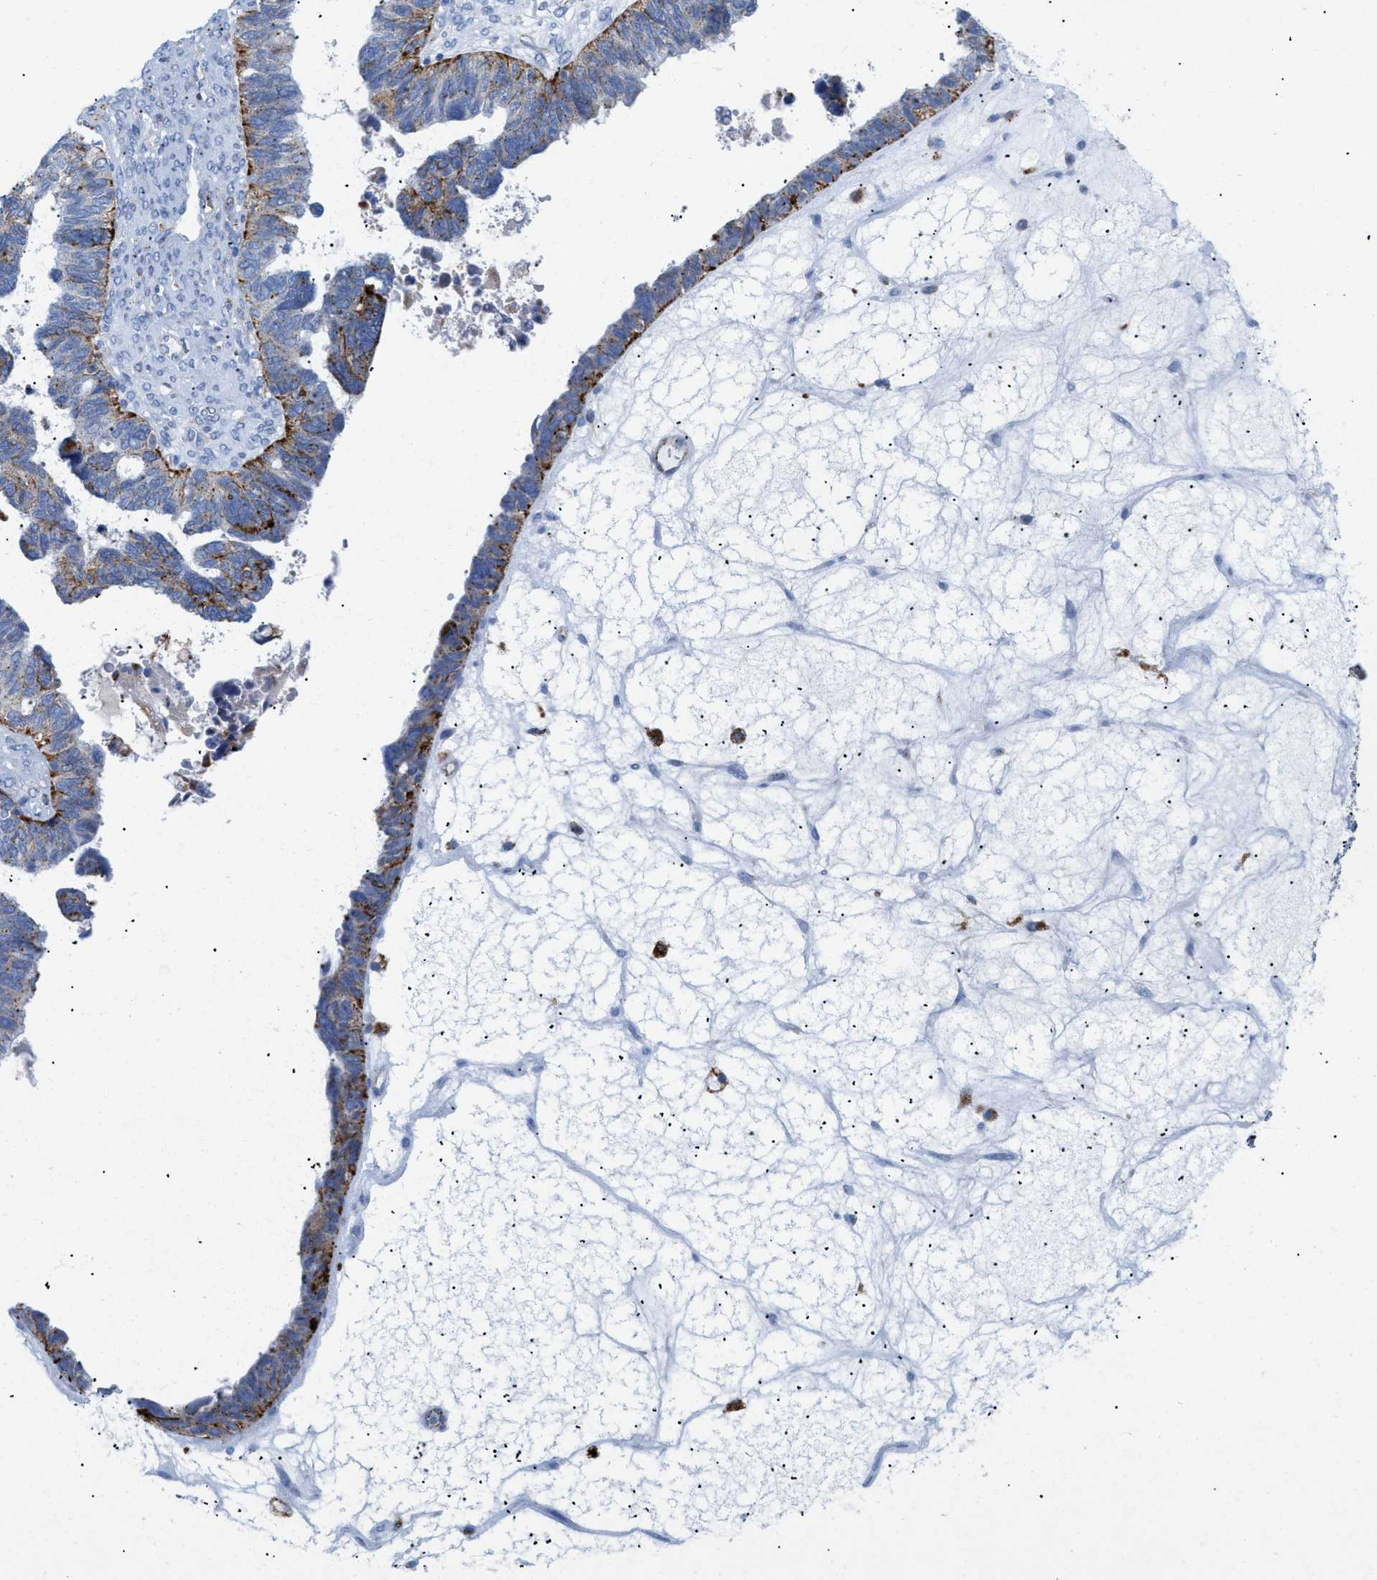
{"staining": {"intensity": "strong", "quantity": ">75%", "location": "cytoplasmic/membranous"}, "tissue": "ovarian cancer", "cell_type": "Tumor cells", "image_type": "cancer", "snomed": [{"axis": "morphology", "description": "Cystadenocarcinoma, serous, NOS"}, {"axis": "topography", "description": "Ovary"}], "caption": "A photomicrograph of human serous cystadenocarcinoma (ovarian) stained for a protein reveals strong cytoplasmic/membranous brown staining in tumor cells.", "gene": "DRAM2", "patient": {"sex": "female", "age": 79}}